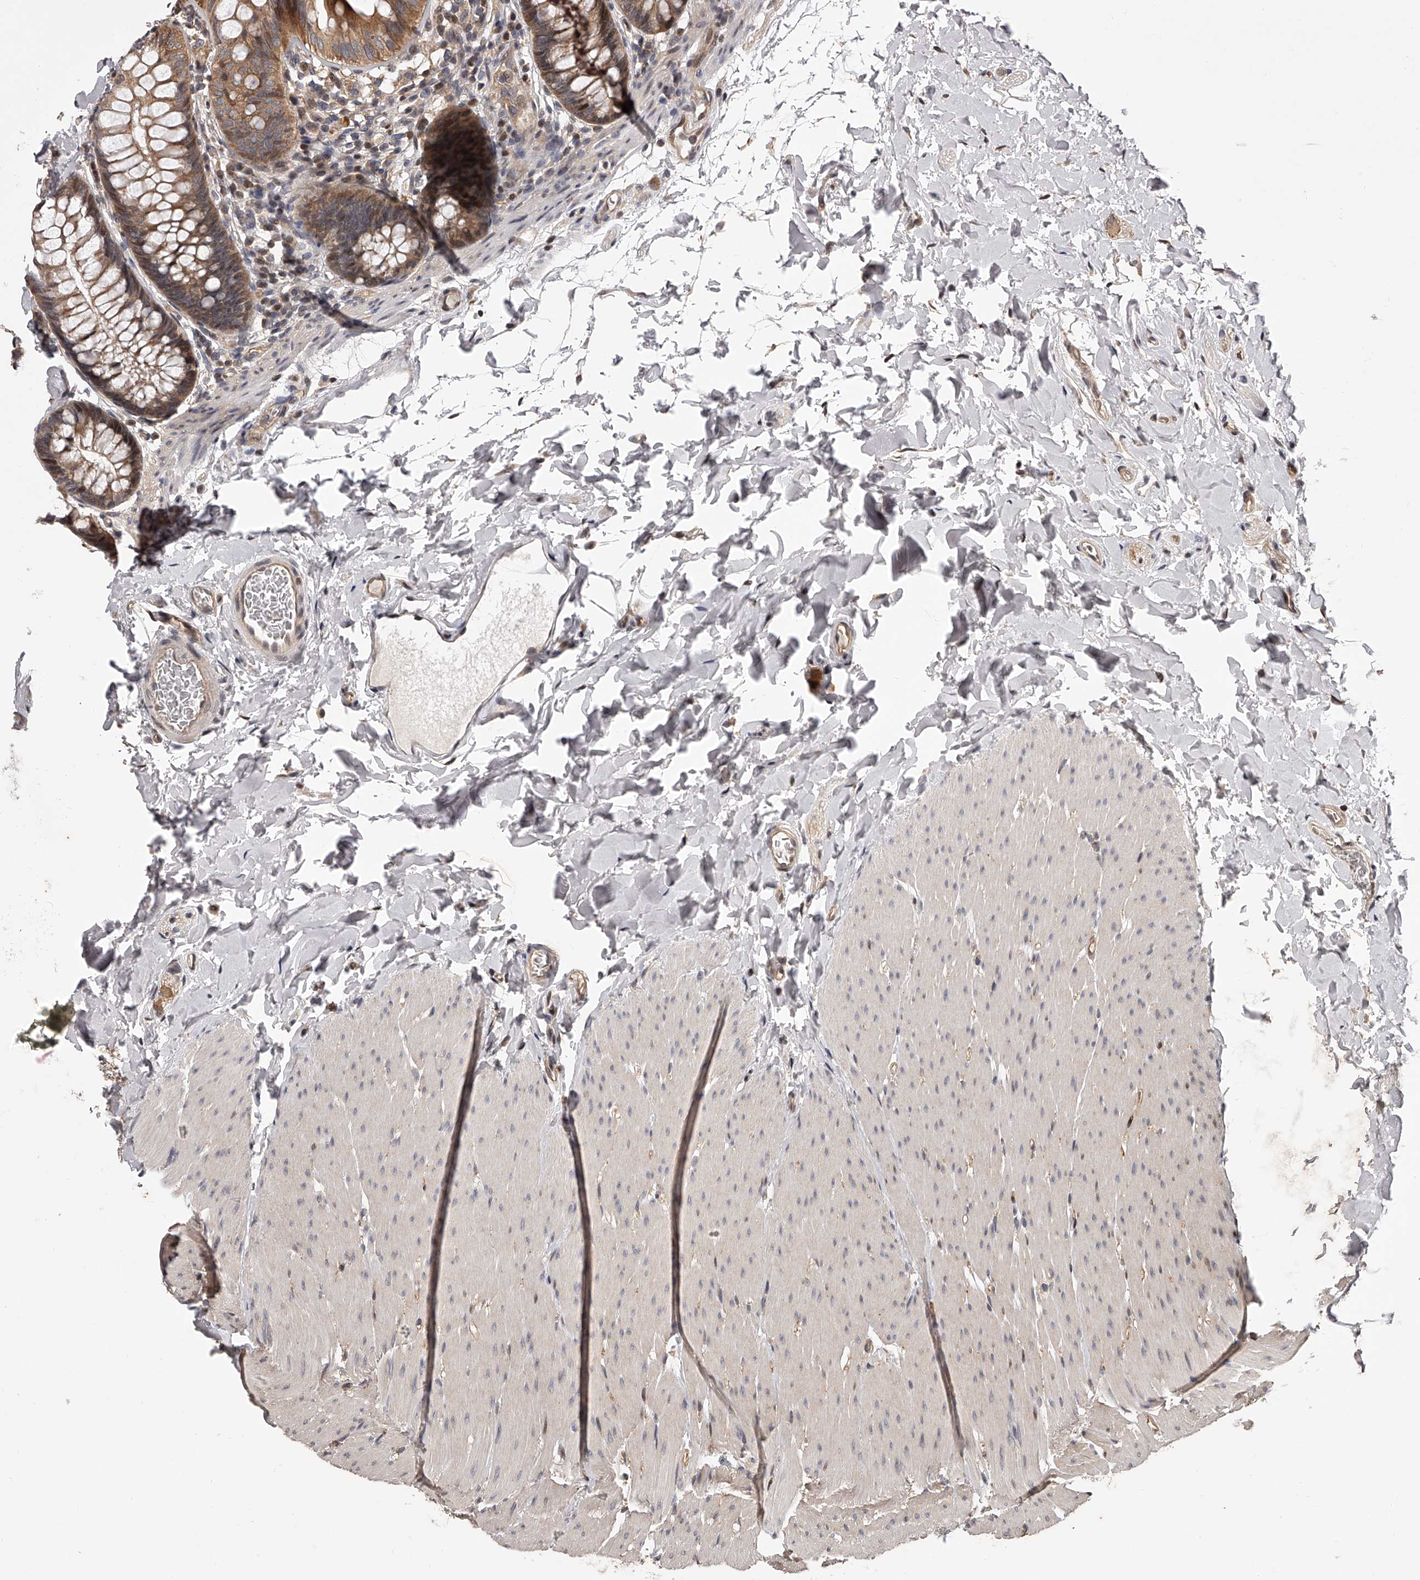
{"staining": {"intensity": "moderate", "quantity": "25%-75%", "location": "cytoplasmic/membranous"}, "tissue": "colon", "cell_type": "Endothelial cells", "image_type": "normal", "snomed": [{"axis": "morphology", "description": "Normal tissue, NOS"}, {"axis": "topography", "description": "Colon"}], "caption": "Colon was stained to show a protein in brown. There is medium levels of moderate cytoplasmic/membranous expression in approximately 25%-75% of endothelial cells.", "gene": "PFDN2", "patient": {"sex": "female", "age": 62}}